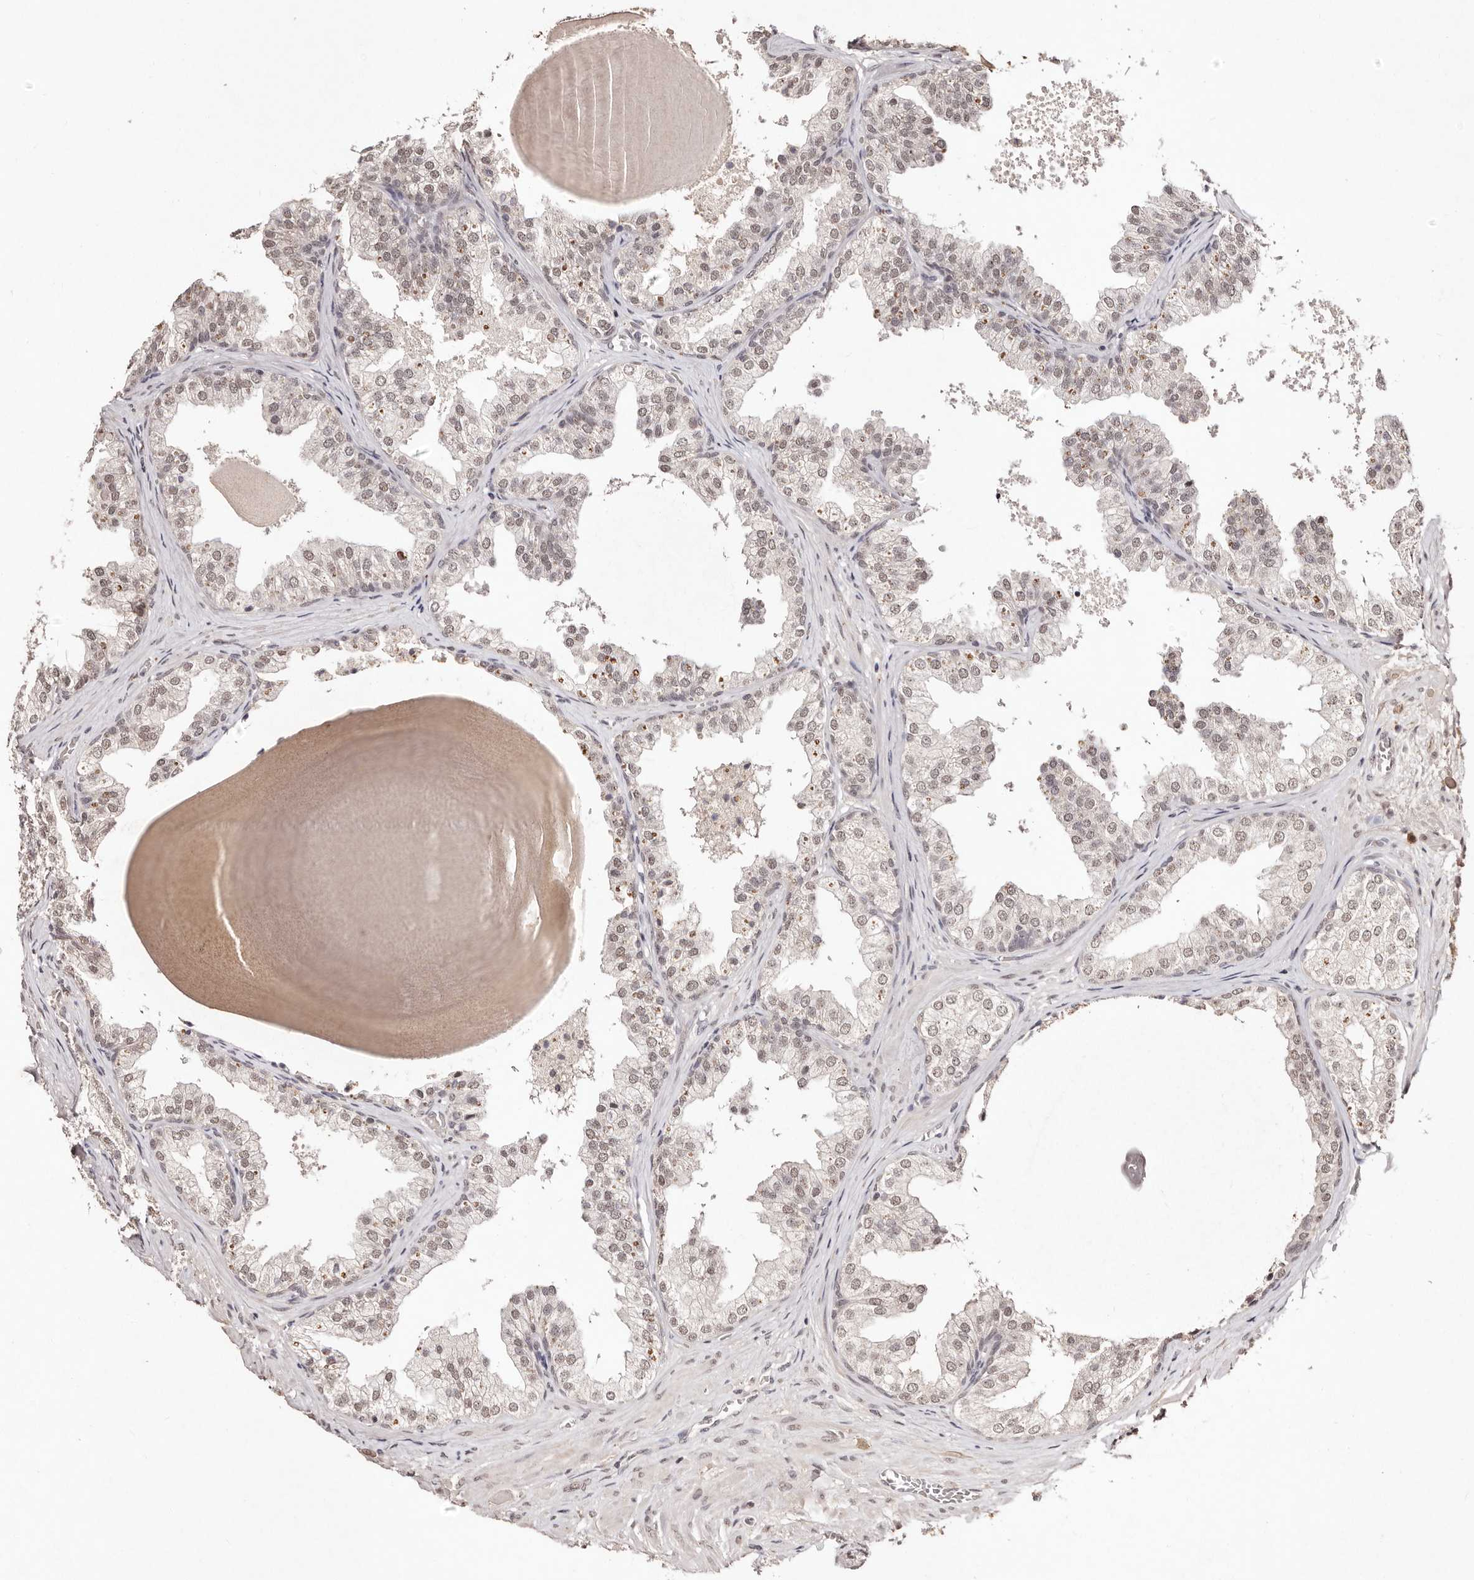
{"staining": {"intensity": "moderate", "quantity": "25%-75%", "location": "nuclear"}, "tissue": "prostate", "cell_type": "Glandular cells", "image_type": "normal", "snomed": [{"axis": "morphology", "description": "Normal tissue, NOS"}, {"axis": "topography", "description": "Prostate"}], "caption": "This histopathology image exhibits IHC staining of normal prostate, with medium moderate nuclear staining in about 25%-75% of glandular cells.", "gene": "BICRAL", "patient": {"sex": "male", "age": 48}}